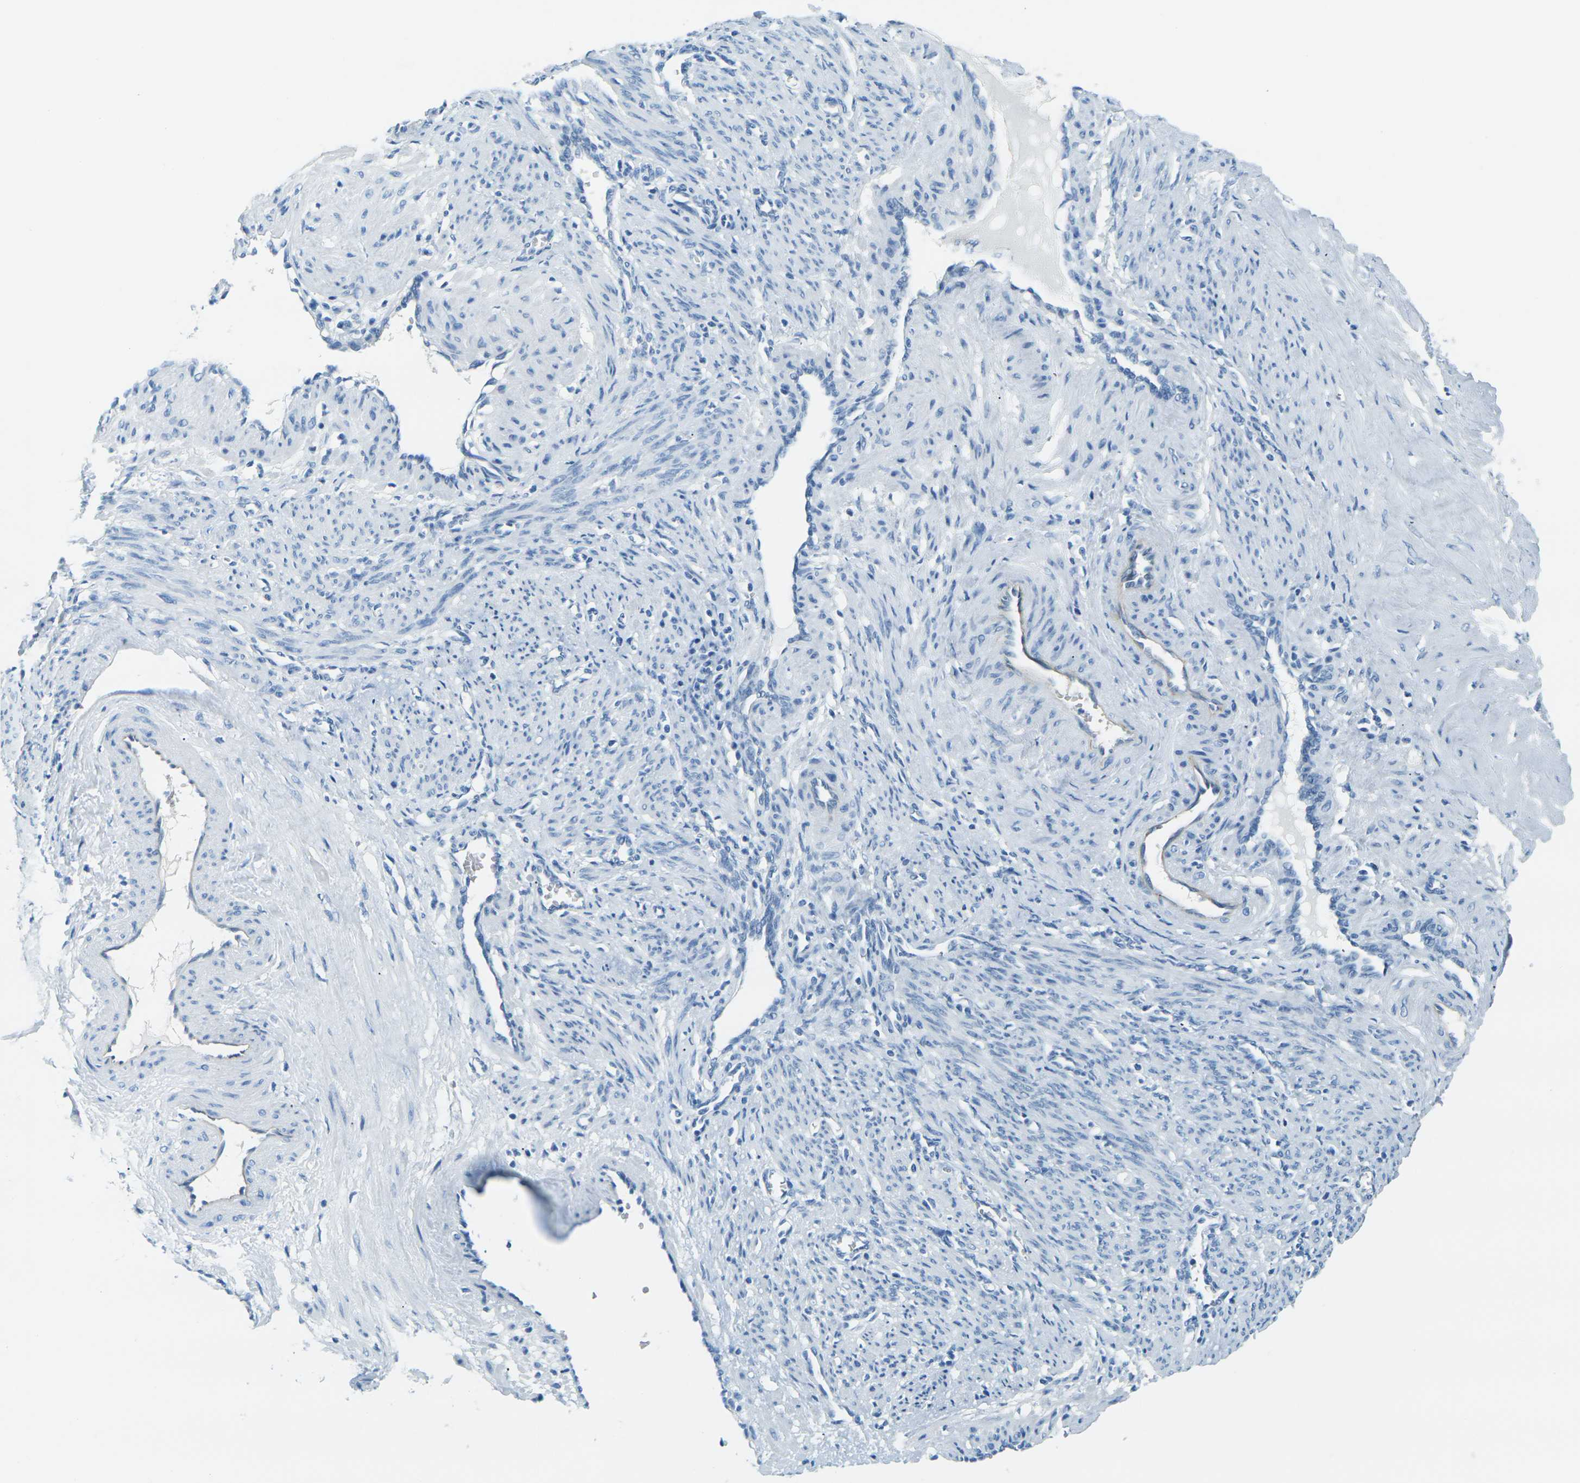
{"staining": {"intensity": "negative", "quantity": "none", "location": "none"}, "tissue": "smooth muscle", "cell_type": "Smooth muscle cells", "image_type": "normal", "snomed": [{"axis": "morphology", "description": "Normal tissue, NOS"}, {"axis": "topography", "description": "Endometrium"}], "caption": "Immunohistochemistry histopathology image of benign smooth muscle stained for a protein (brown), which demonstrates no positivity in smooth muscle cells. Nuclei are stained in blue.", "gene": "OCLN", "patient": {"sex": "female", "age": 33}}